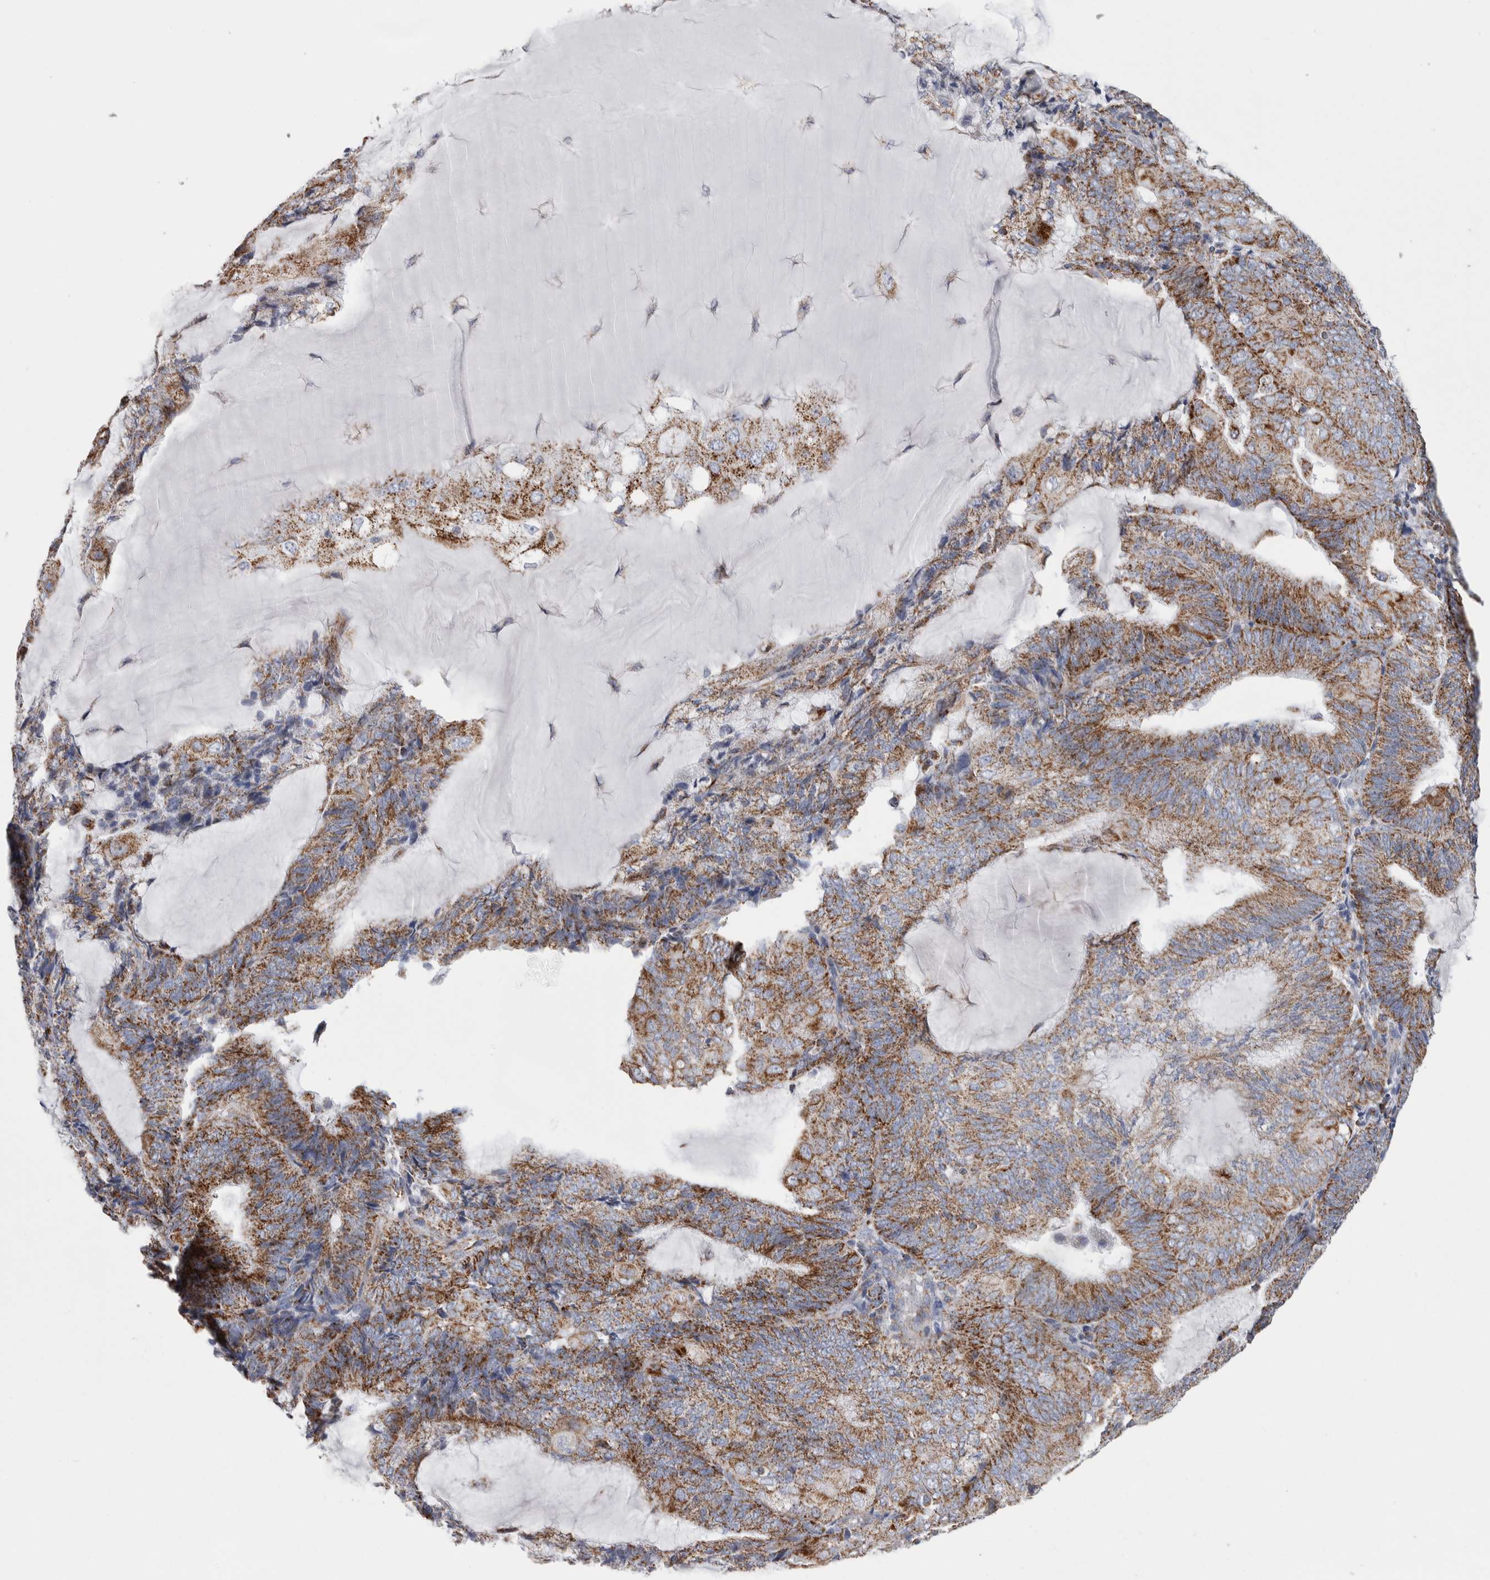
{"staining": {"intensity": "moderate", "quantity": ">75%", "location": "cytoplasmic/membranous"}, "tissue": "endometrial cancer", "cell_type": "Tumor cells", "image_type": "cancer", "snomed": [{"axis": "morphology", "description": "Adenocarcinoma, NOS"}, {"axis": "topography", "description": "Endometrium"}], "caption": "Immunohistochemical staining of human endometrial adenocarcinoma exhibits moderate cytoplasmic/membranous protein expression in approximately >75% of tumor cells. (brown staining indicates protein expression, while blue staining denotes nuclei).", "gene": "ETFA", "patient": {"sex": "female", "age": 81}}